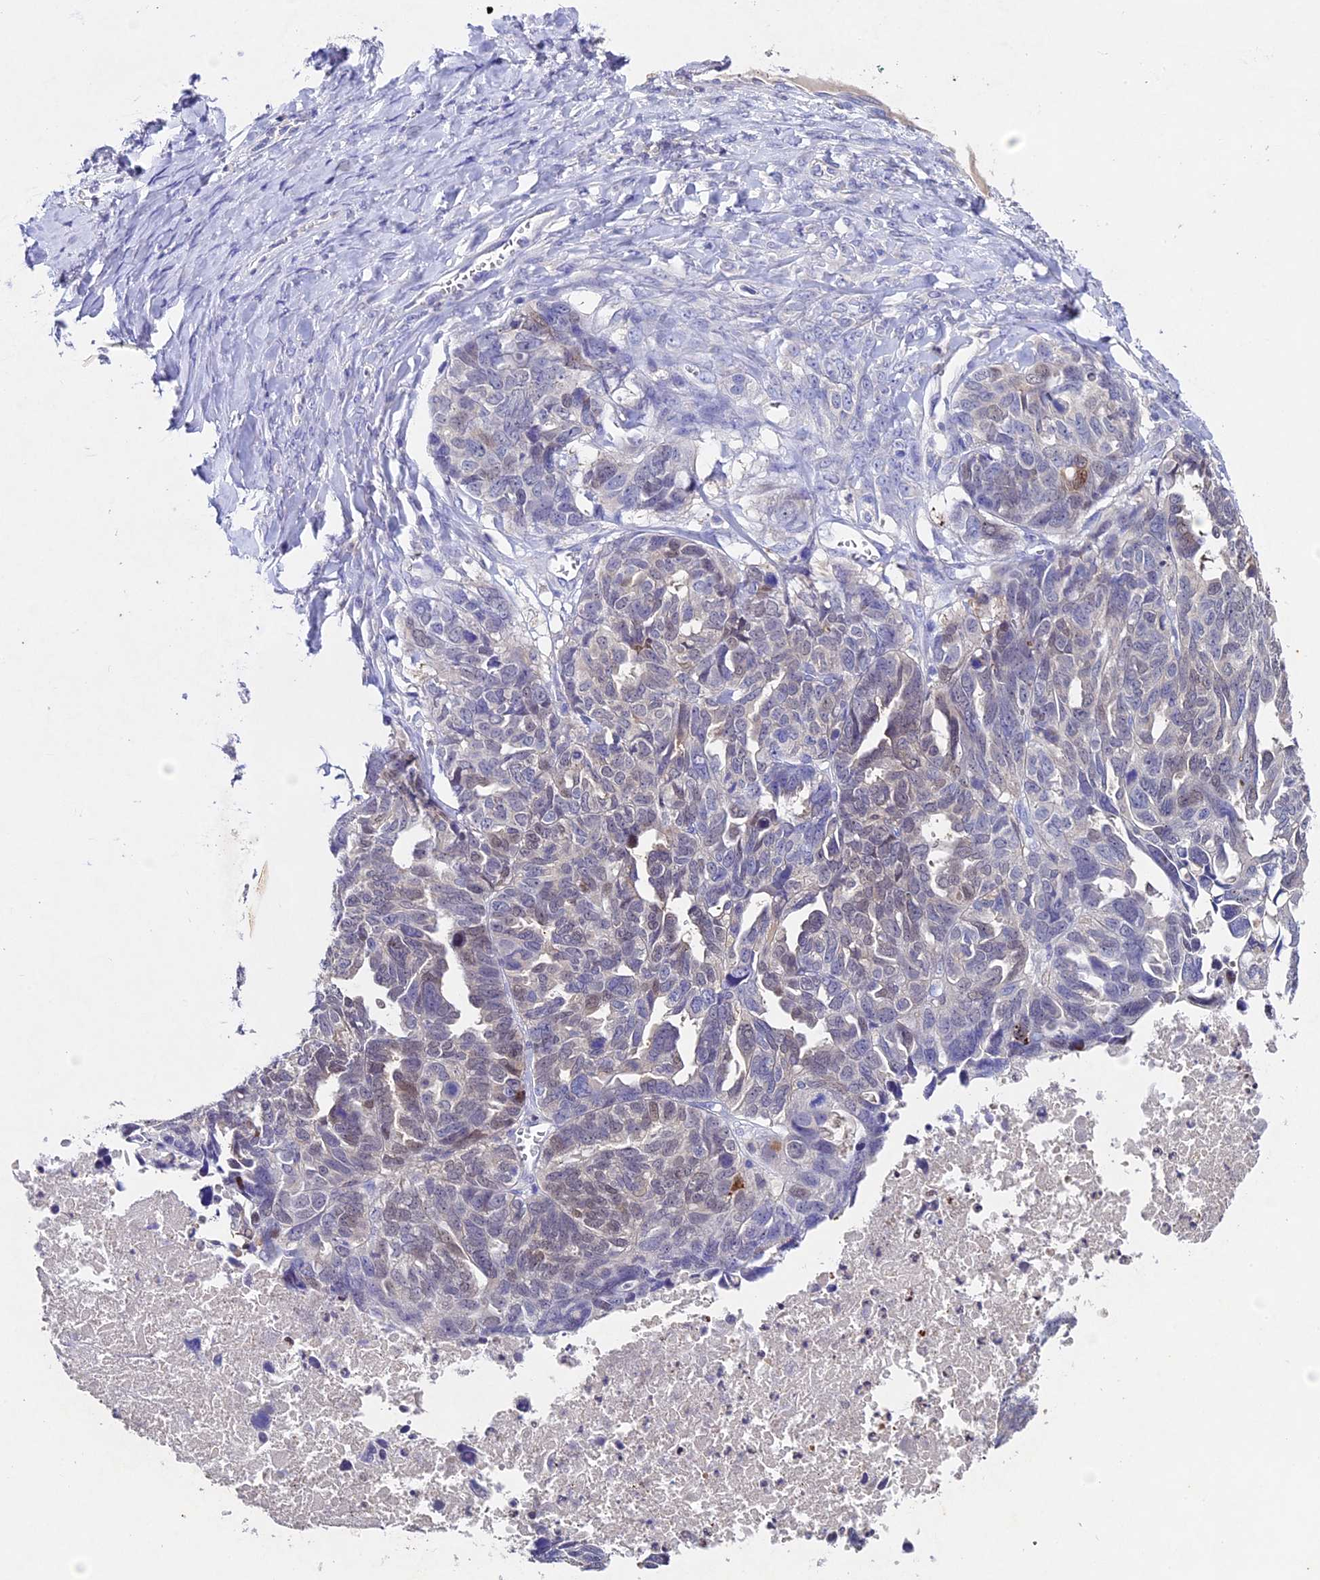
{"staining": {"intensity": "negative", "quantity": "none", "location": "none"}, "tissue": "ovarian cancer", "cell_type": "Tumor cells", "image_type": "cancer", "snomed": [{"axis": "morphology", "description": "Cystadenocarcinoma, serous, NOS"}, {"axis": "topography", "description": "Ovary"}], "caption": "Tumor cells show no significant protein expression in serous cystadenocarcinoma (ovarian). (DAB IHC visualized using brightfield microscopy, high magnification).", "gene": "TGDS", "patient": {"sex": "female", "age": 79}}